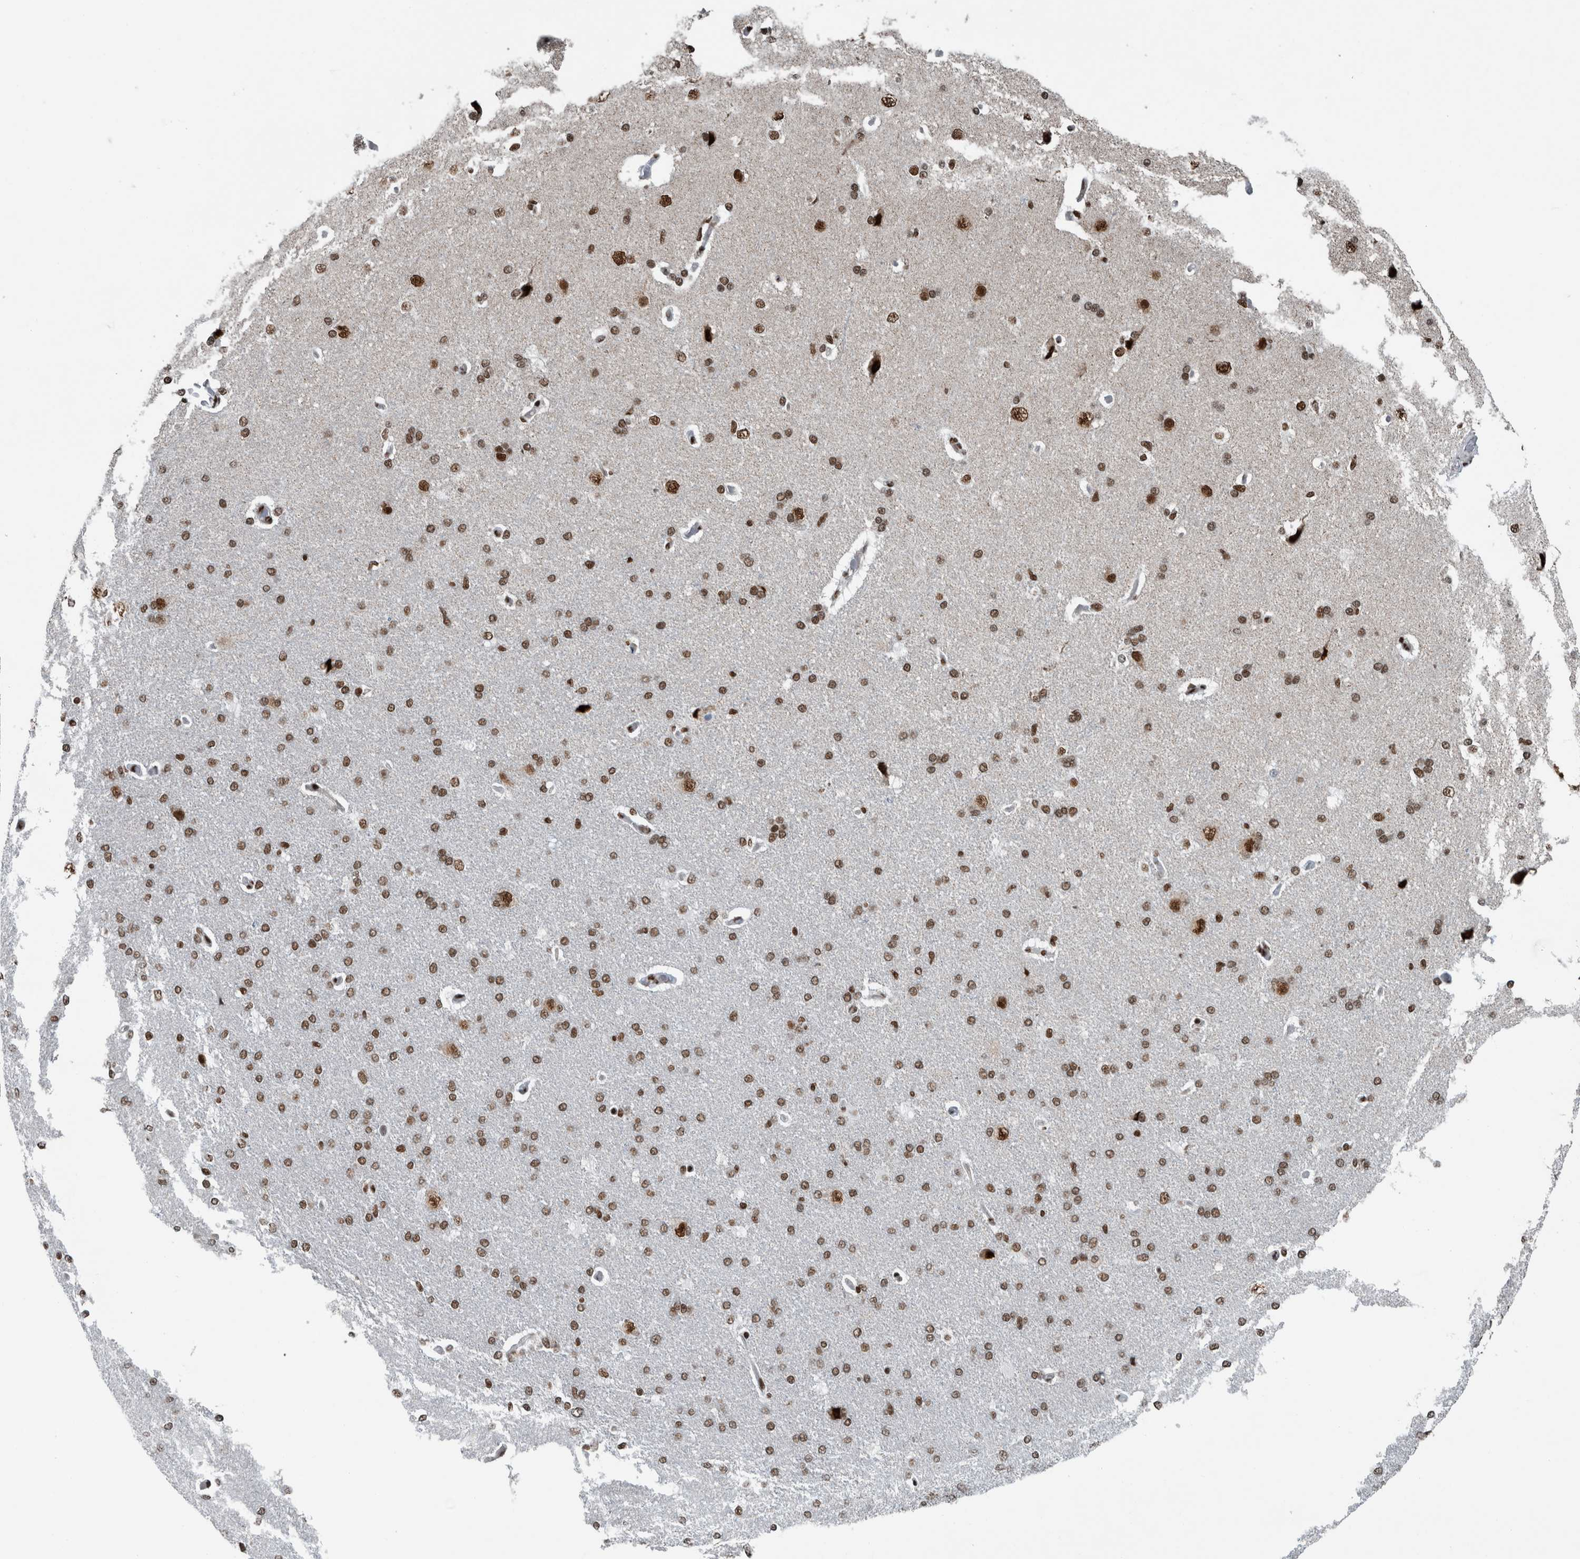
{"staining": {"intensity": "moderate", "quantity": ">75%", "location": "nuclear"}, "tissue": "cerebral cortex", "cell_type": "Endothelial cells", "image_type": "normal", "snomed": [{"axis": "morphology", "description": "Normal tissue, NOS"}, {"axis": "topography", "description": "Cerebral cortex"}], "caption": "The micrograph demonstrates a brown stain indicating the presence of a protein in the nuclear of endothelial cells in cerebral cortex. The protein is shown in brown color, while the nuclei are stained blue.", "gene": "DNMT3A", "patient": {"sex": "male", "age": 62}}